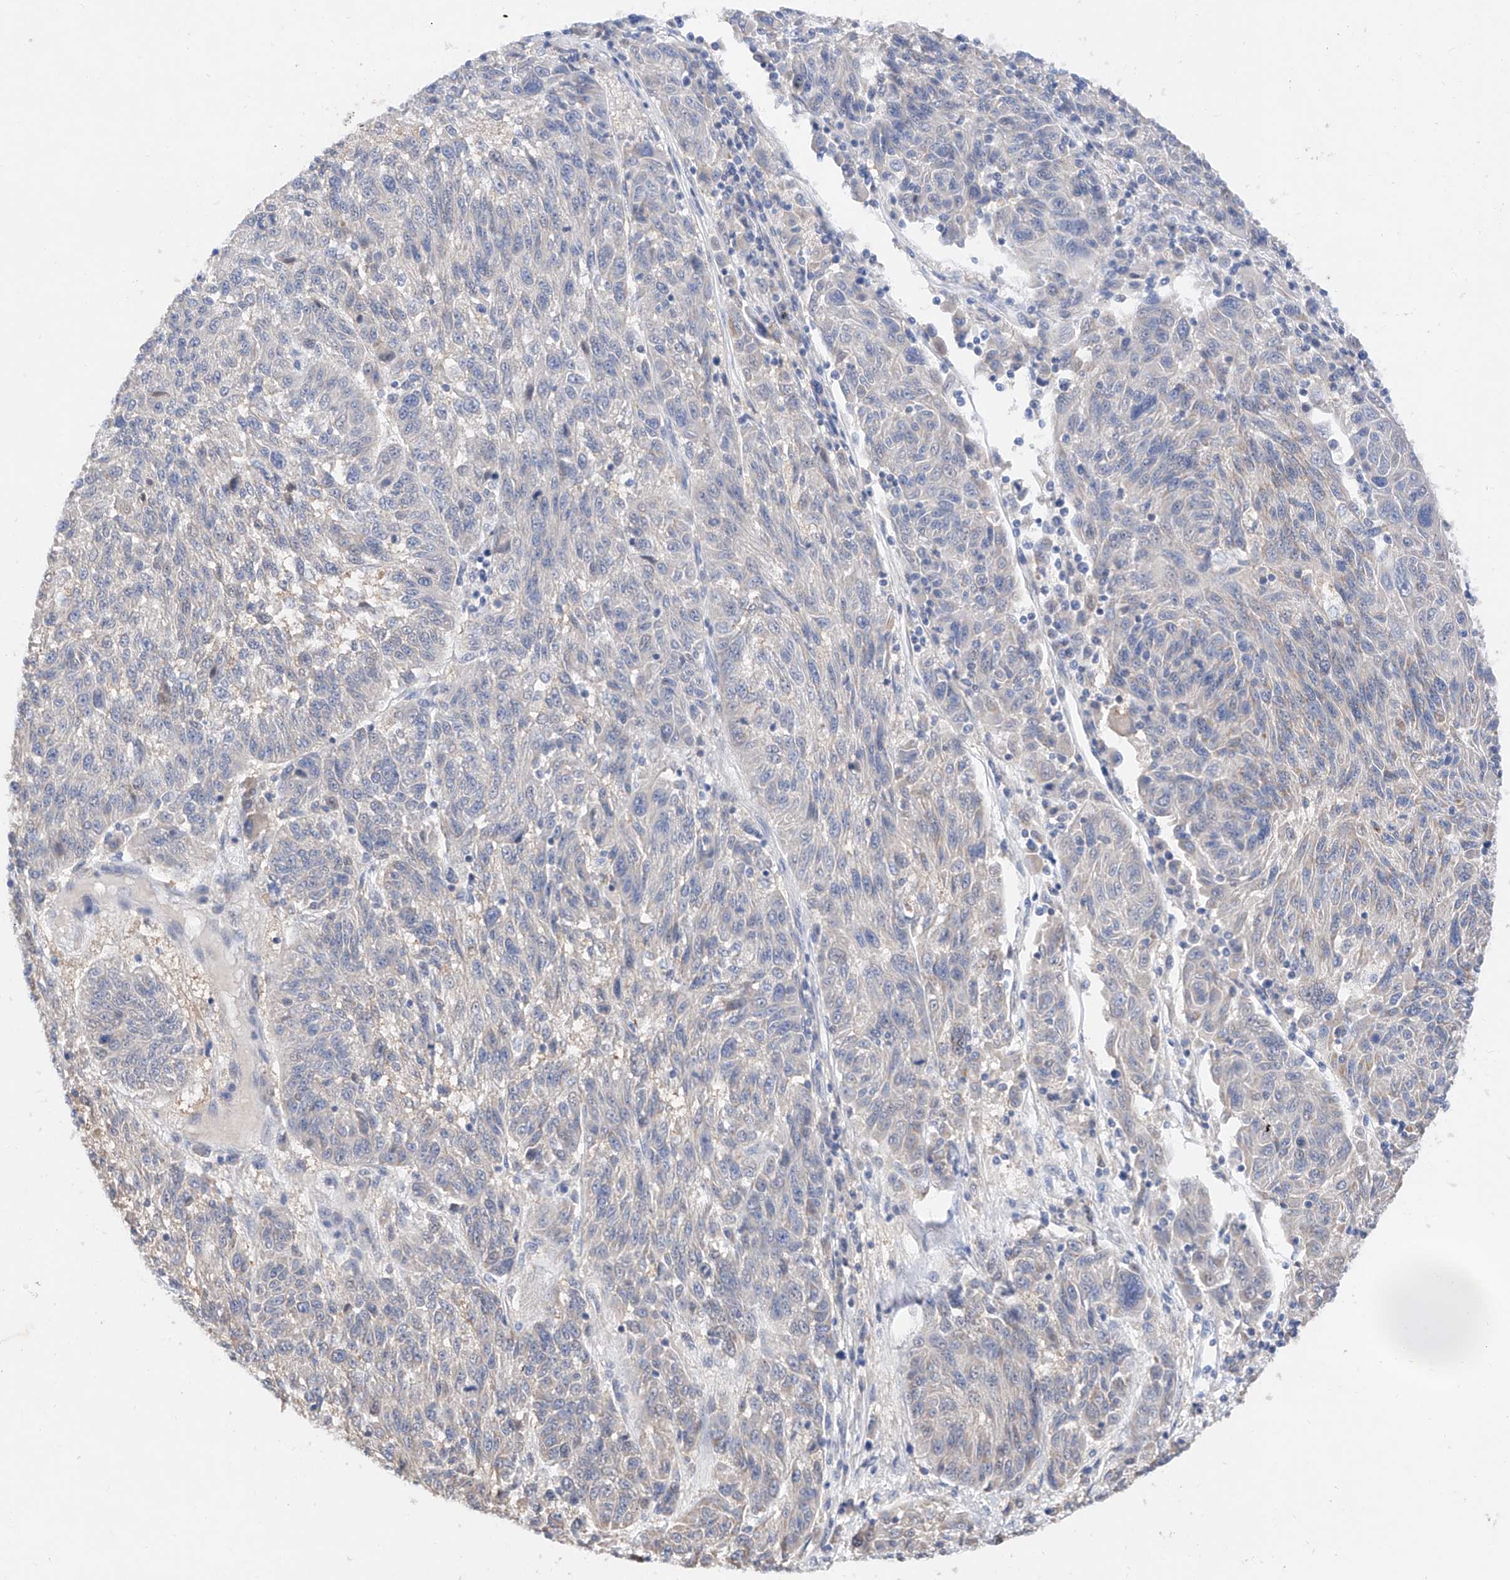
{"staining": {"intensity": "negative", "quantity": "none", "location": "none"}, "tissue": "melanoma", "cell_type": "Tumor cells", "image_type": "cancer", "snomed": [{"axis": "morphology", "description": "Malignant melanoma, NOS"}, {"axis": "topography", "description": "Skin"}], "caption": "Immunohistochemistry histopathology image of human melanoma stained for a protein (brown), which shows no expression in tumor cells.", "gene": "FUCA2", "patient": {"sex": "male", "age": 53}}